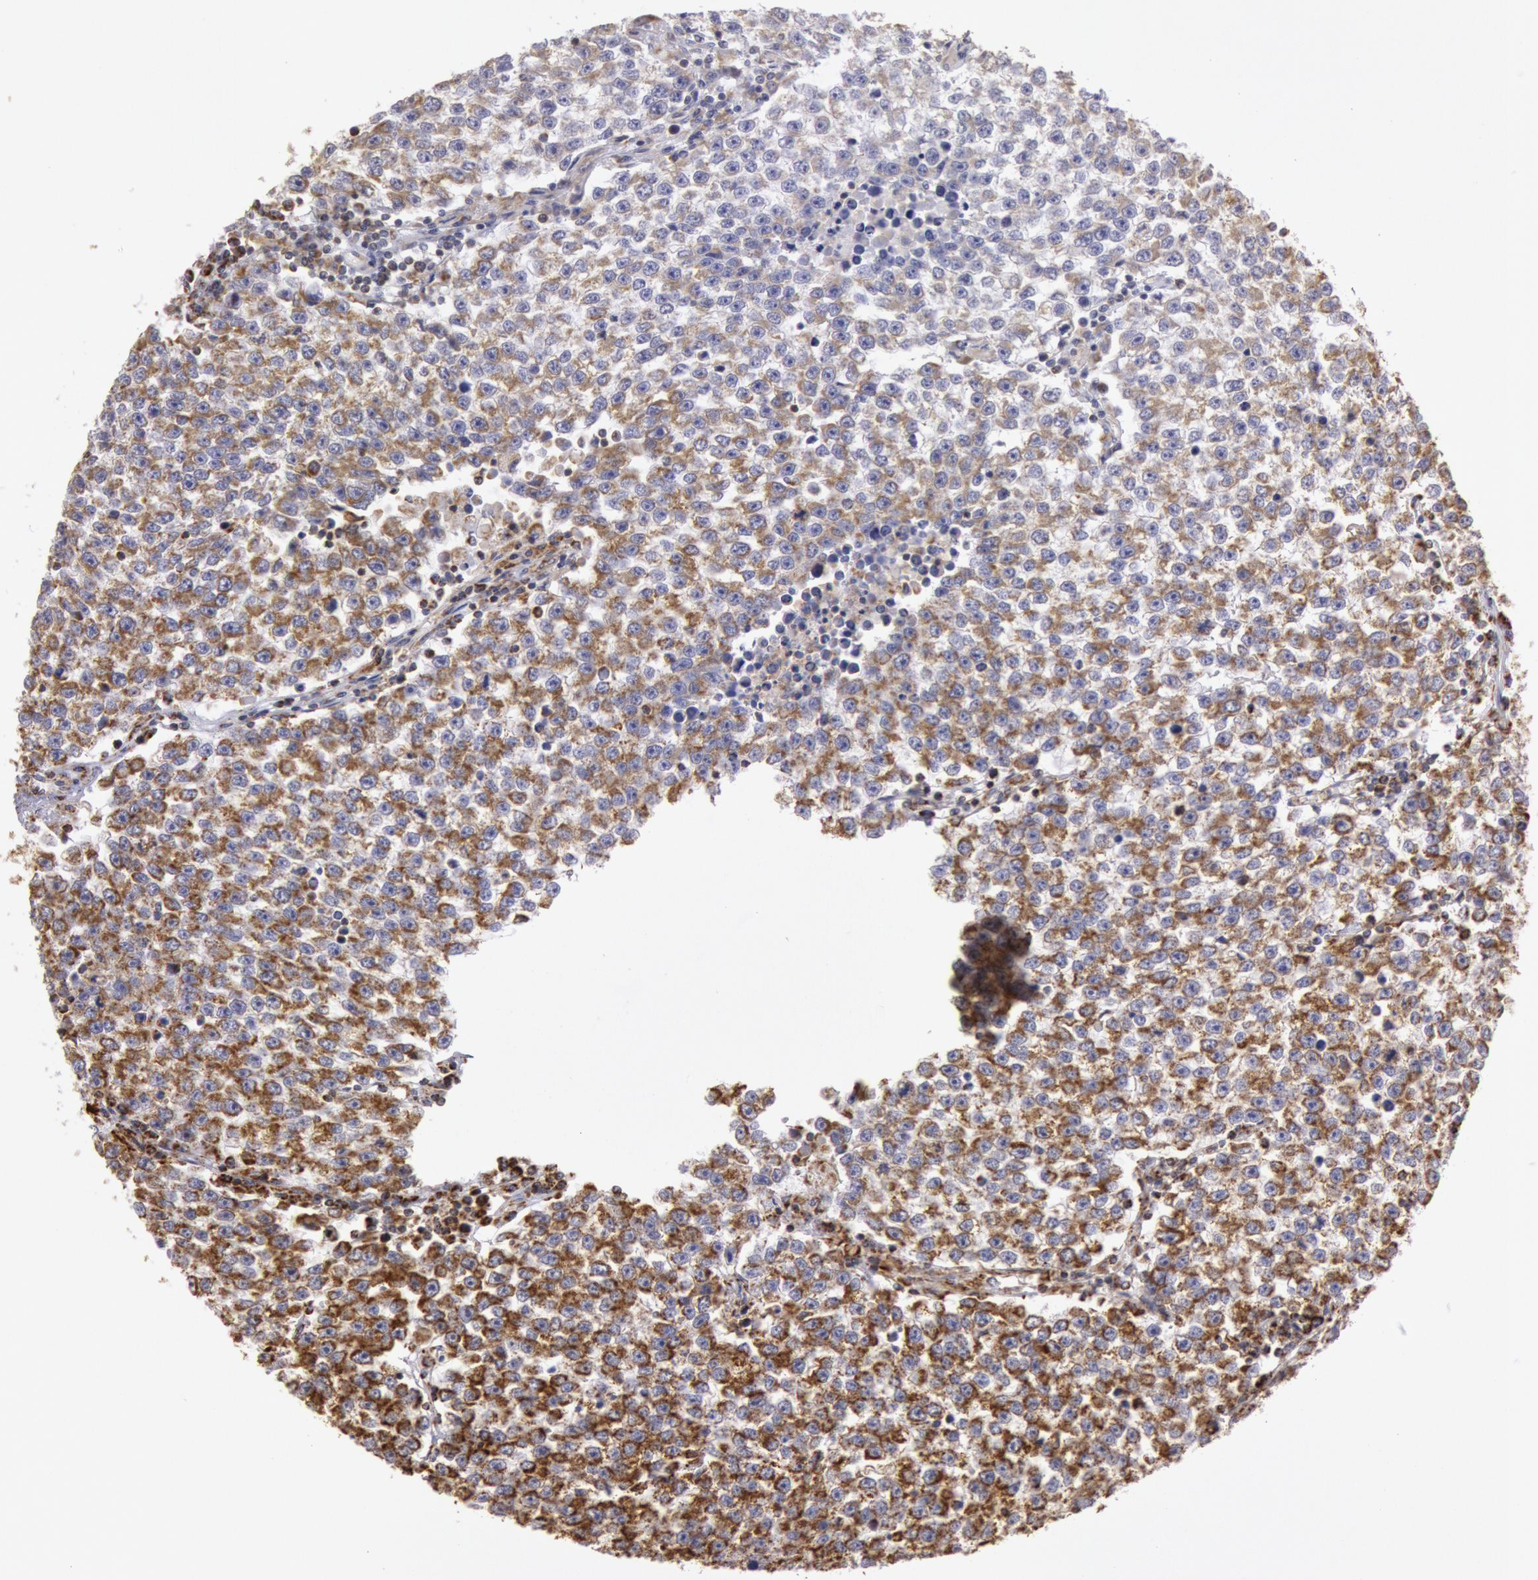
{"staining": {"intensity": "moderate", "quantity": "25%-75%", "location": "cytoplasmic/membranous"}, "tissue": "testis cancer", "cell_type": "Tumor cells", "image_type": "cancer", "snomed": [{"axis": "morphology", "description": "Seminoma, NOS"}, {"axis": "topography", "description": "Testis"}], "caption": "Protein analysis of testis cancer (seminoma) tissue exhibits moderate cytoplasmic/membranous positivity in about 25%-75% of tumor cells.", "gene": "CYC1", "patient": {"sex": "male", "age": 36}}